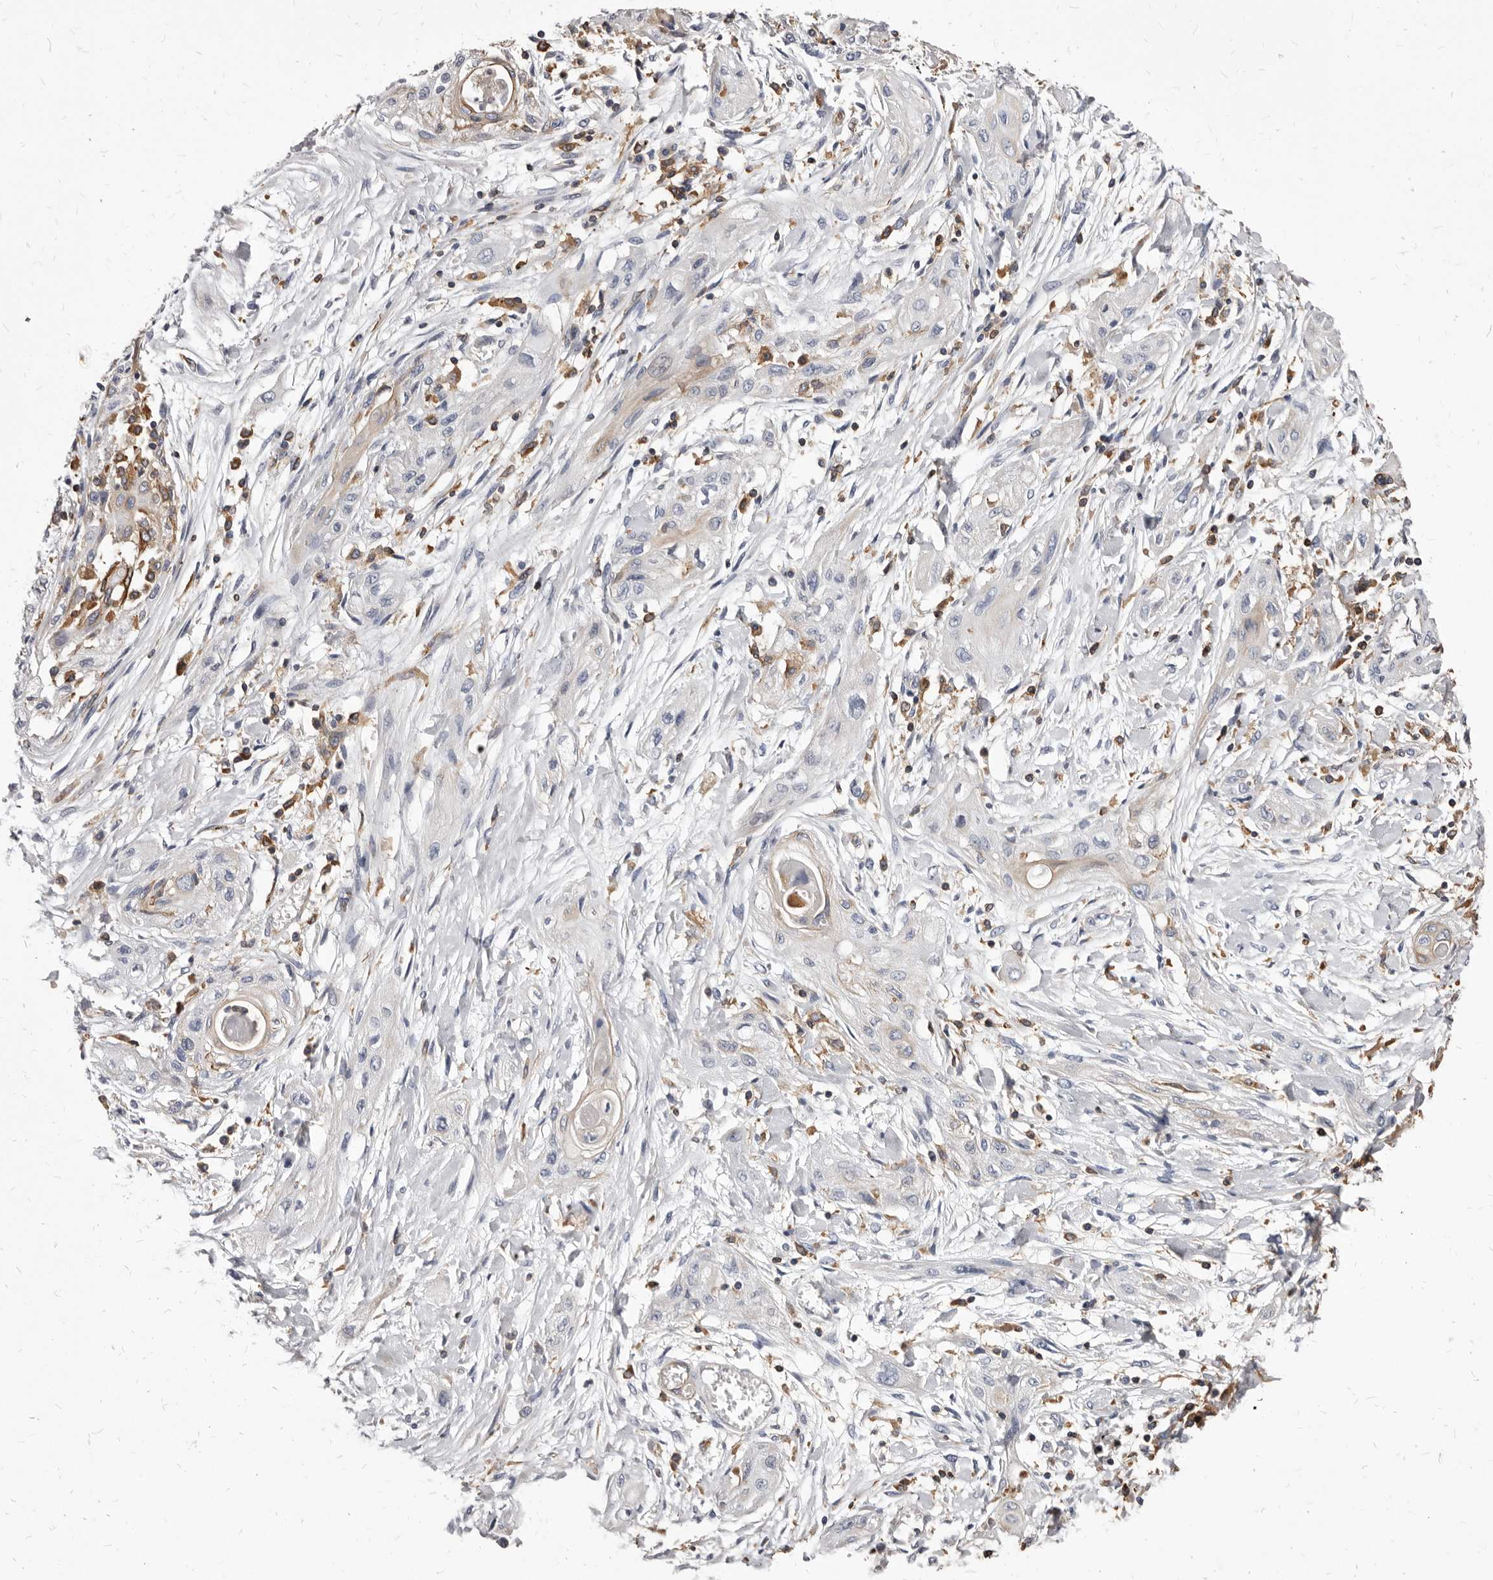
{"staining": {"intensity": "negative", "quantity": "none", "location": "none"}, "tissue": "lung cancer", "cell_type": "Tumor cells", "image_type": "cancer", "snomed": [{"axis": "morphology", "description": "Squamous cell carcinoma, NOS"}, {"axis": "topography", "description": "Lung"}], "caption": "A micrograph of human squamous cell carcinoma (lung) is negative for staining in tumor cells.", "gene": "NIBAN1", "patient": {"sex": "female", "age": 47}}